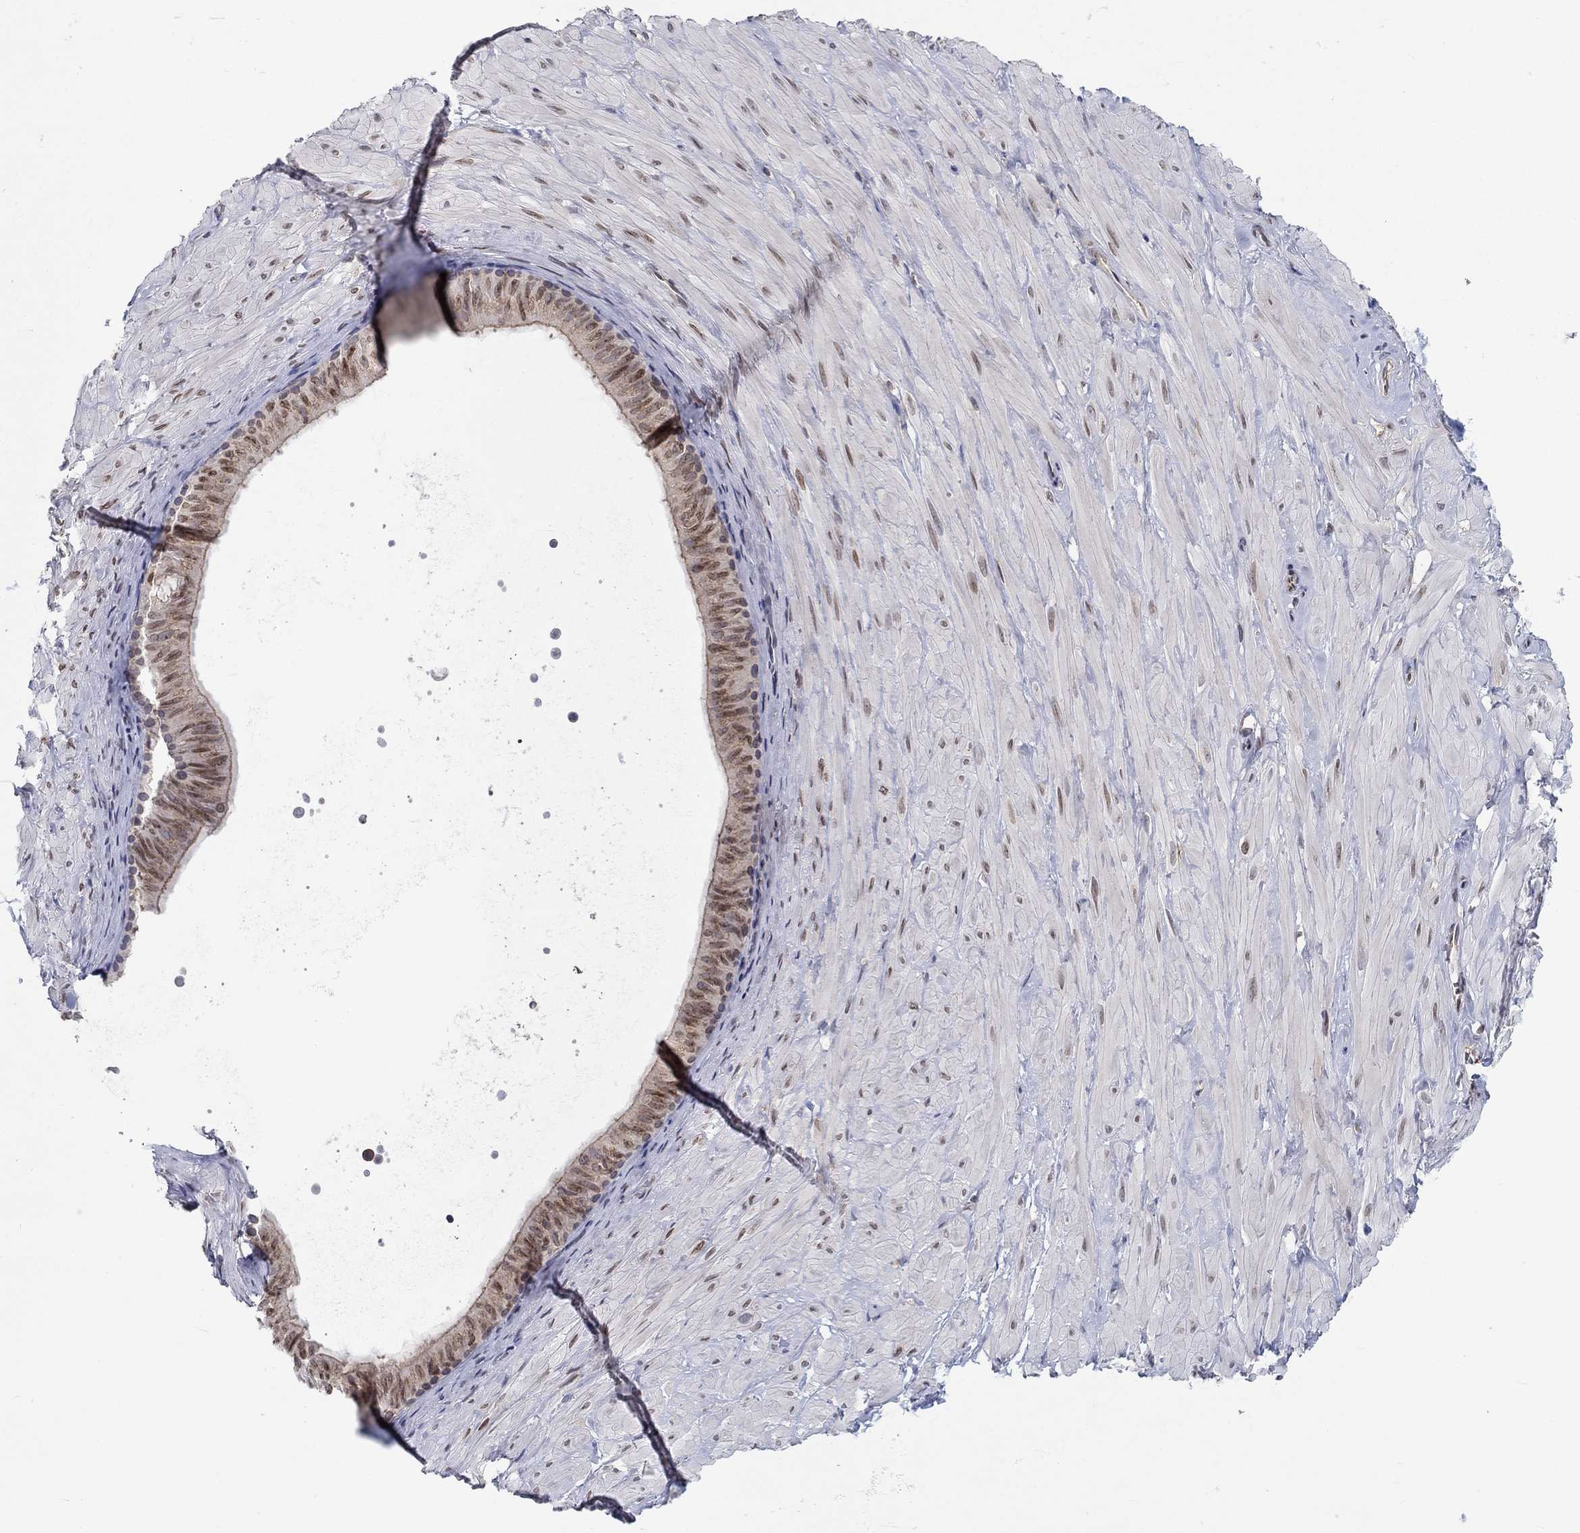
{"staining": {"intensity": "negative", "quantity": "none", "location": "none"}, "tissue": "adipose tissue", "cell_type": "Adipocytes", "image_type": "normal", "snomed": [{"axis": "morphology", "description": "Normal tissue, NOS"}, {"axis": "topography", "description": "Smooth muscle"}, {"axis": "topography", "description": "Peripheral nerve tissue"}], "caption": "The image shows no staining of adipocytes in benign adipose tissue.", "gene": "CETN3", "patient": {"sex": "male", "age": 22}}